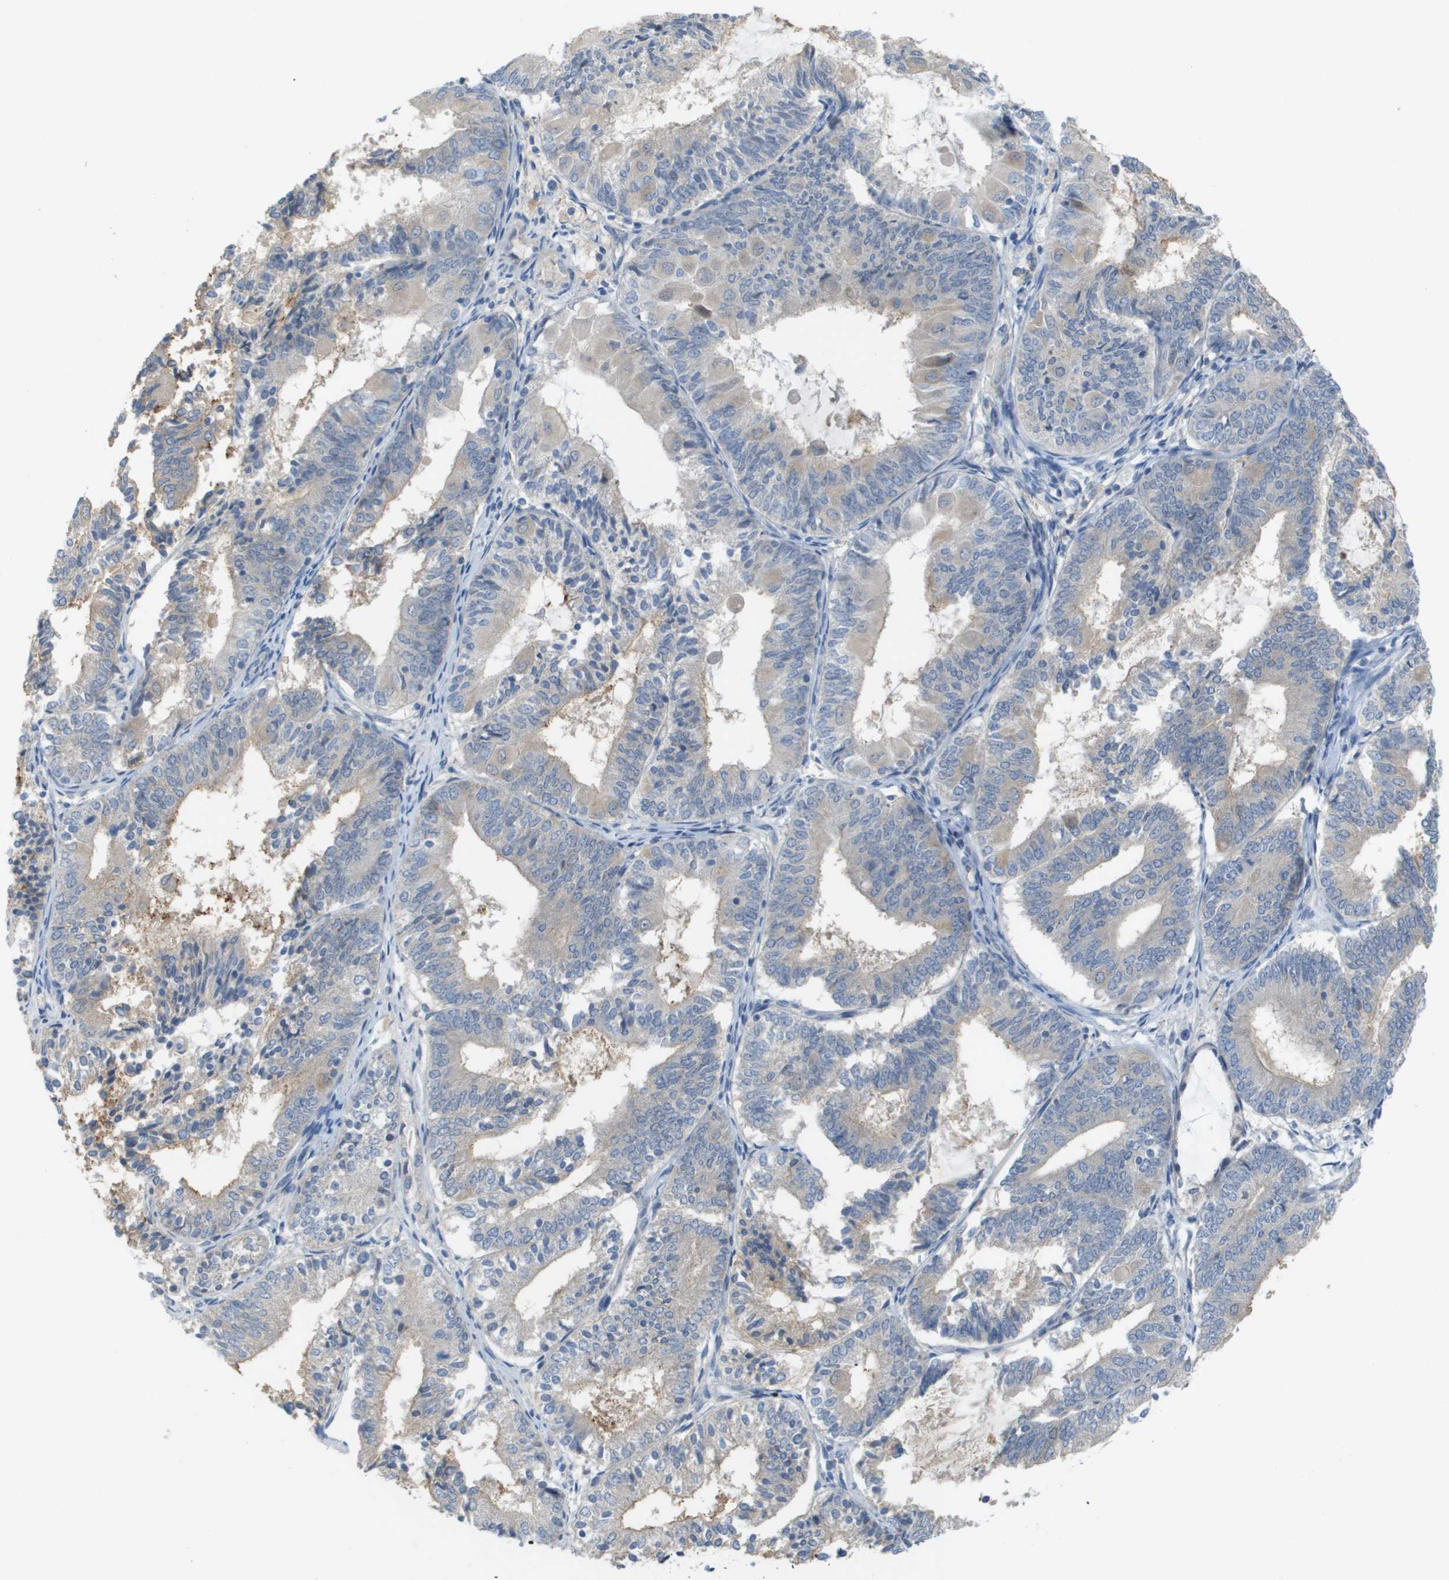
{"staining": {"intensity": "weak", "quantity": "<25%", "location": "cytoplasmic/membranous"}, "tissue": "endometrial cancer", "cell_type": "Tumor cells", "image_type": "cancer", "snomed": [{"axis": "morphology", "description": "Adenocarcinoma, NOS"}, {"axis": "topography", "description": "Endometrium"}], "caption": "High magnification brightfield microscopy of endometrial adenocarcinoma stained with DAB (brown) and counterstained with hematoxylin (blue): tumor cells show no significant expression.", "gene": "UBA5", "patient": {"sex": "female", "age": 81}}